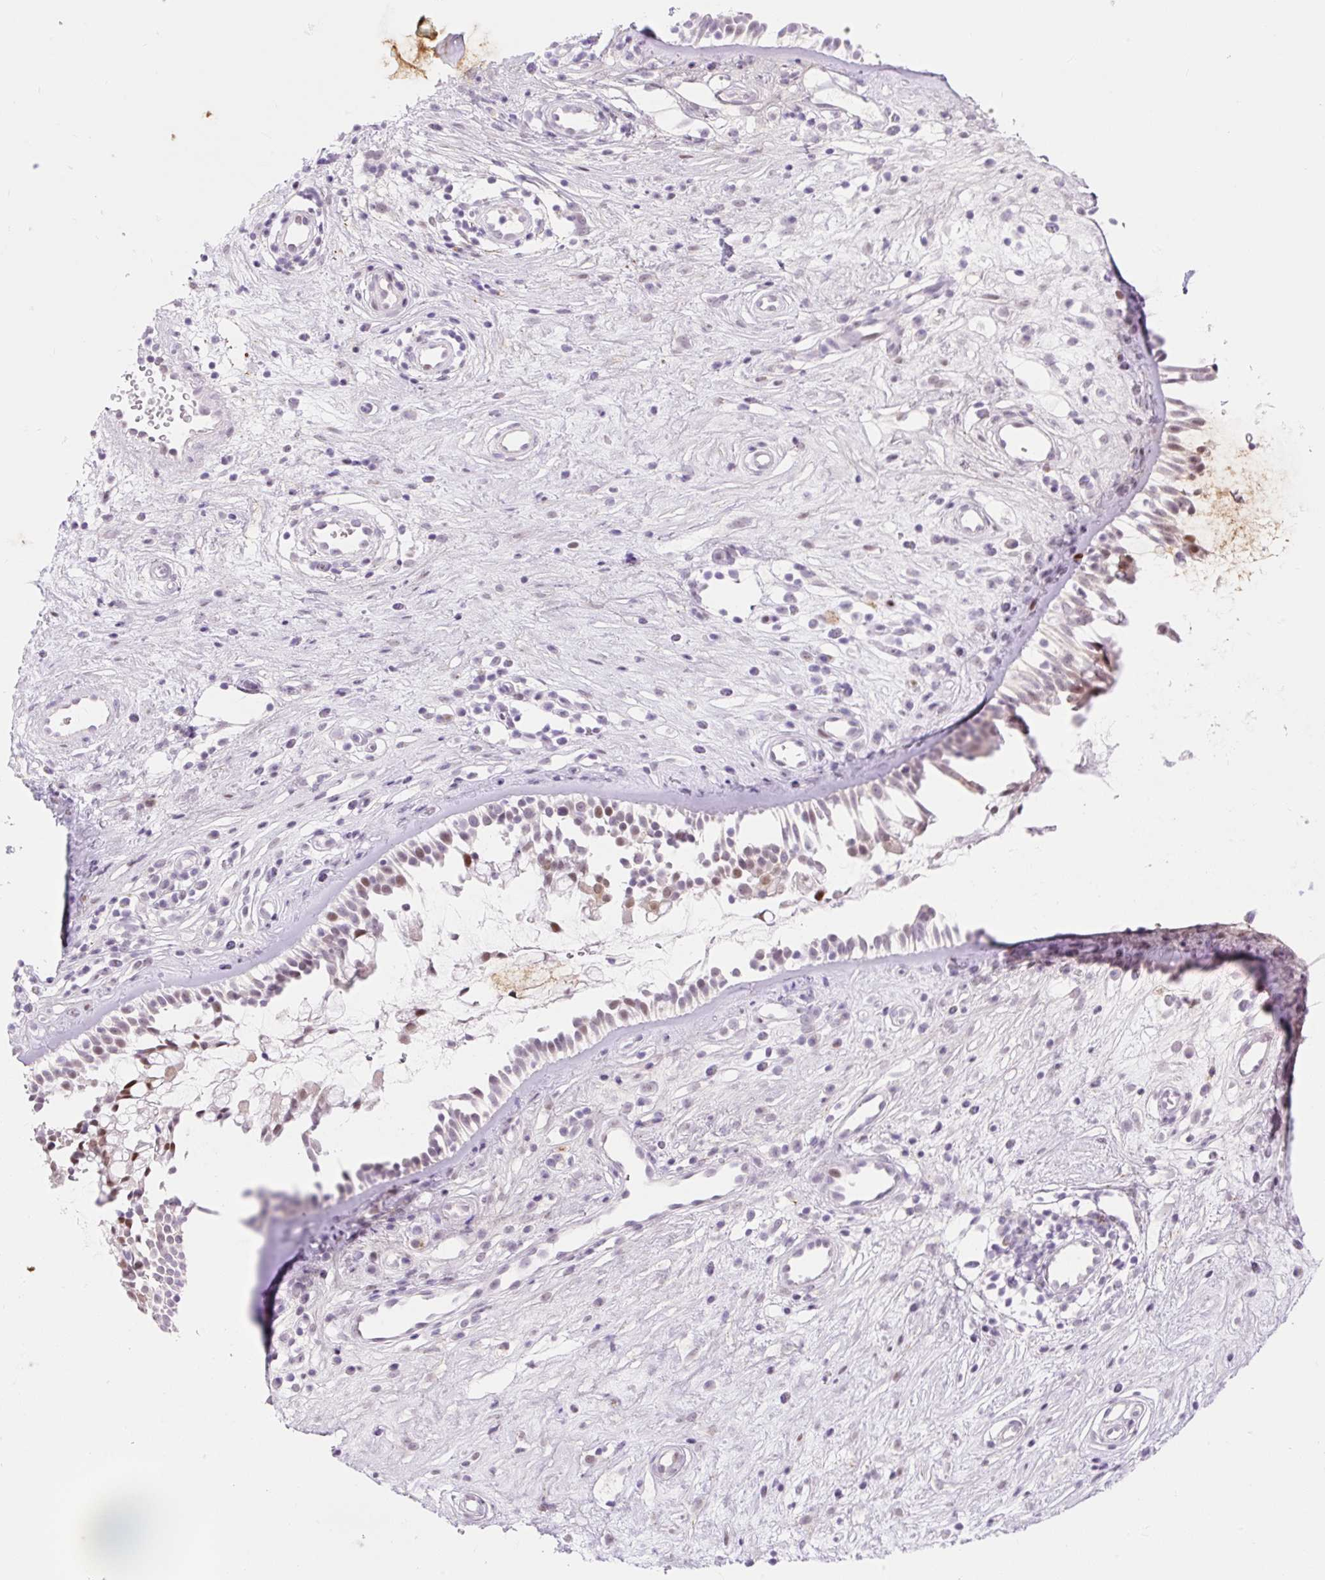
{"staining": {"intensity": "weak", "quantity": "25%-75%", "location": "nuclear"}, "tissue": "nasopharynx", "cell_type": "Respiratory epithelial cells", "image_type": "normal", "snomed": [{"axis": "morphology", "description": "Normal tissue, NOS"}, {"axis": "topography", "description": "Nasopharynx"}], "caption": "High-power microscopy captured an immunohistochemistry image of normal nasopharynx, revealing weak nuclear staining in about 25%-75% of respiratory epithelial cells.", "gene": "H2BW1", "patient": {"sex": "male", "age": 32}}